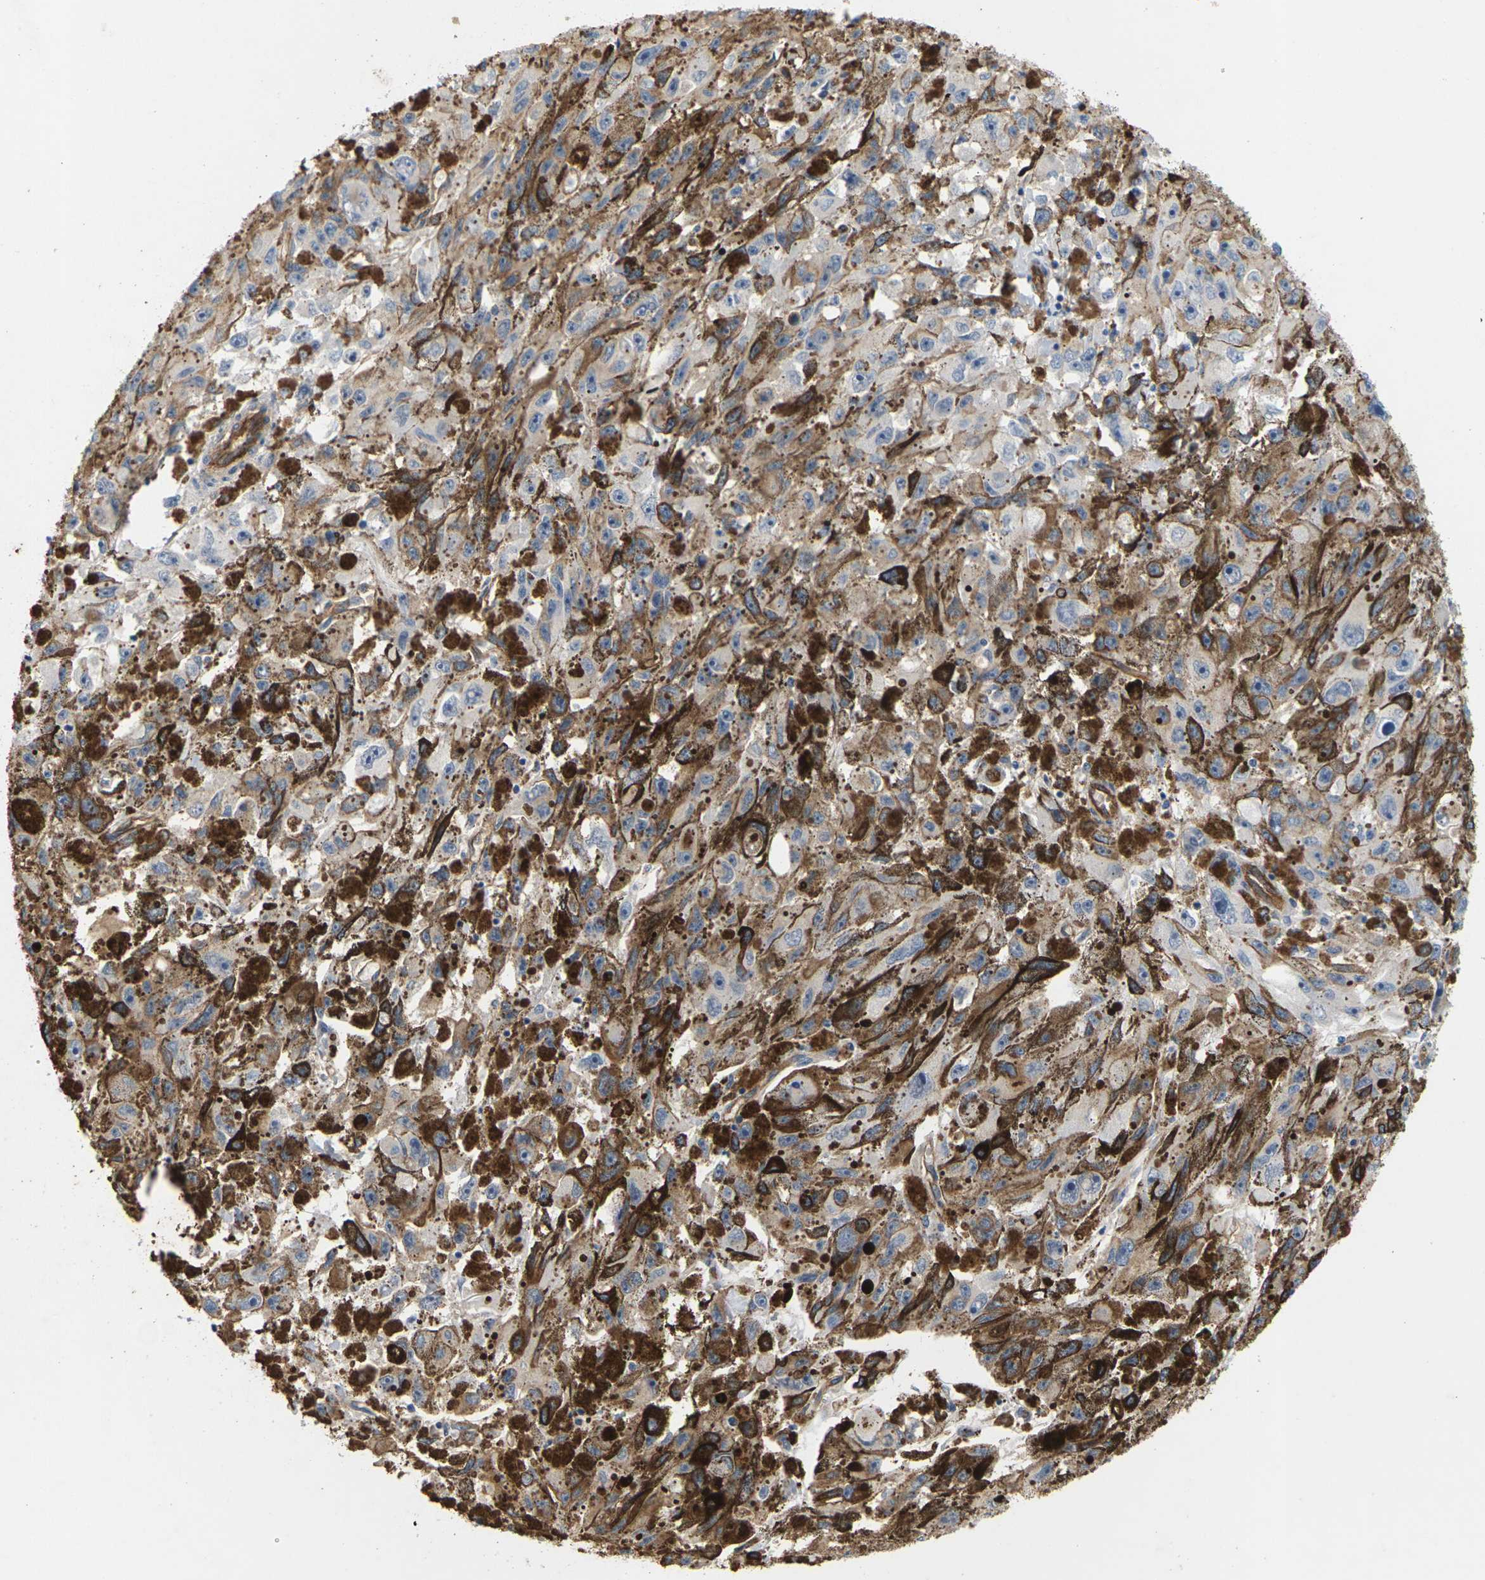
{"staining": {"intensity": "negative", "quantity": "none", "location": "none"}, "tissue": "melanoma", "cell_type": "Tumor cells", "image_type": "cancer", "snomed": [{"axis": "morphology", "description": "Malignant melanoma, NOS"}, {"axis": "topography", "description": "Skin"}], "caption": "A high-resolution photomicrograph shows IHC staining of malignant melanoma, which demonstrates no significant expression in tumor cells.", "gene": "ITGA5", "patient": {"sex": "female", "age": 104}}